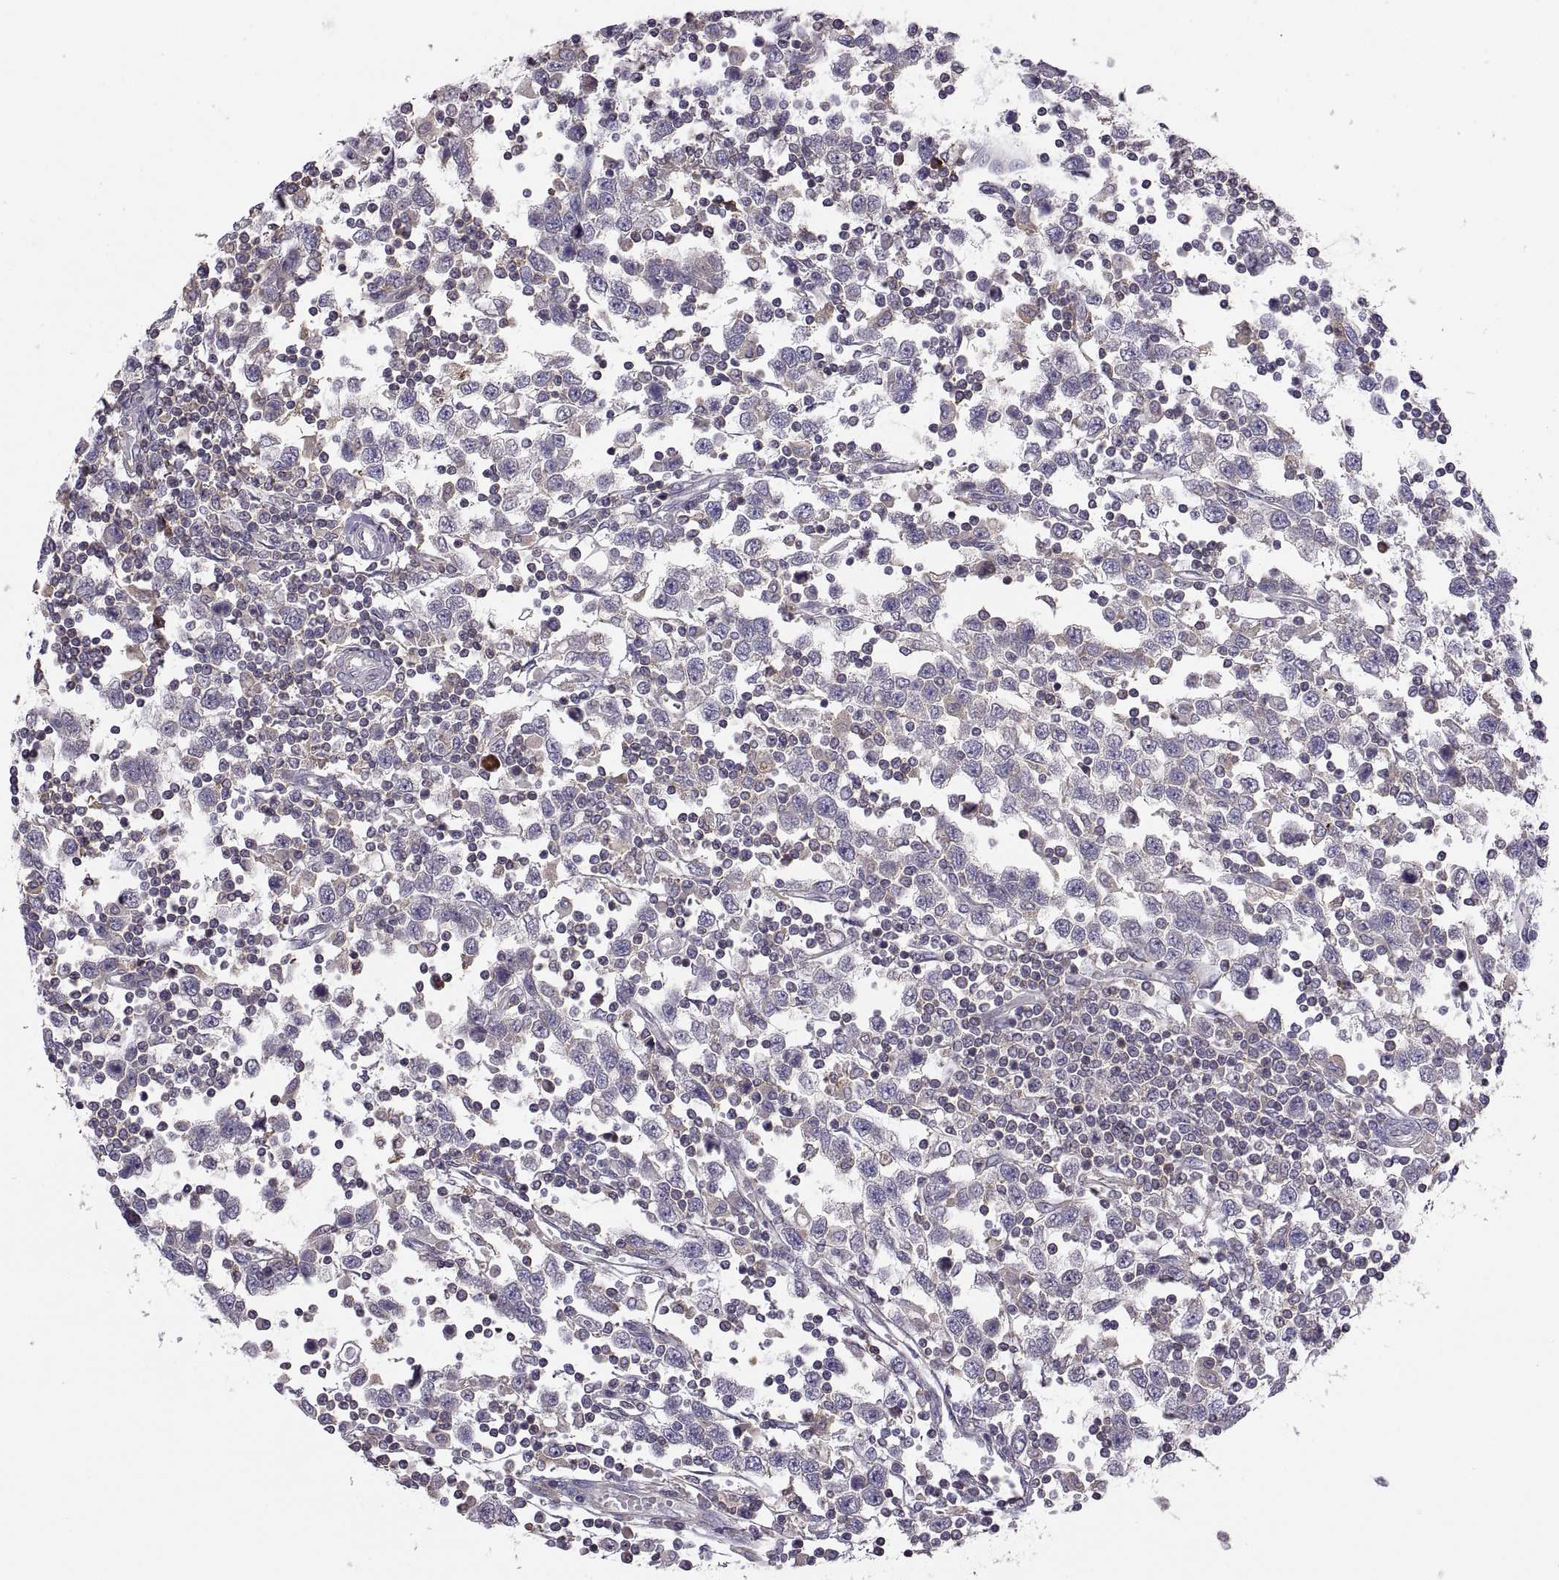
{"staining": {"intensity": "negative", "quantity": "none", "location": "none"}, "tissue": "testis cancer", "cell_type": "Tumor cells", "image_type": "cancer", "snomed": [{"axis": "morphology", "description": "Seminoma, NOS"}, {"axis": "topography", "description": "Testis"}], "caption": "Histopathology image shows no protein expression in tumor cells of testis seminoma tissue. (DAB (3,3'-diaminobenzidine) immunohistochemistry with hematoxylin counter stain).", "gene": "SPATA32", "patient": {"sex": "male", "age": 34}}